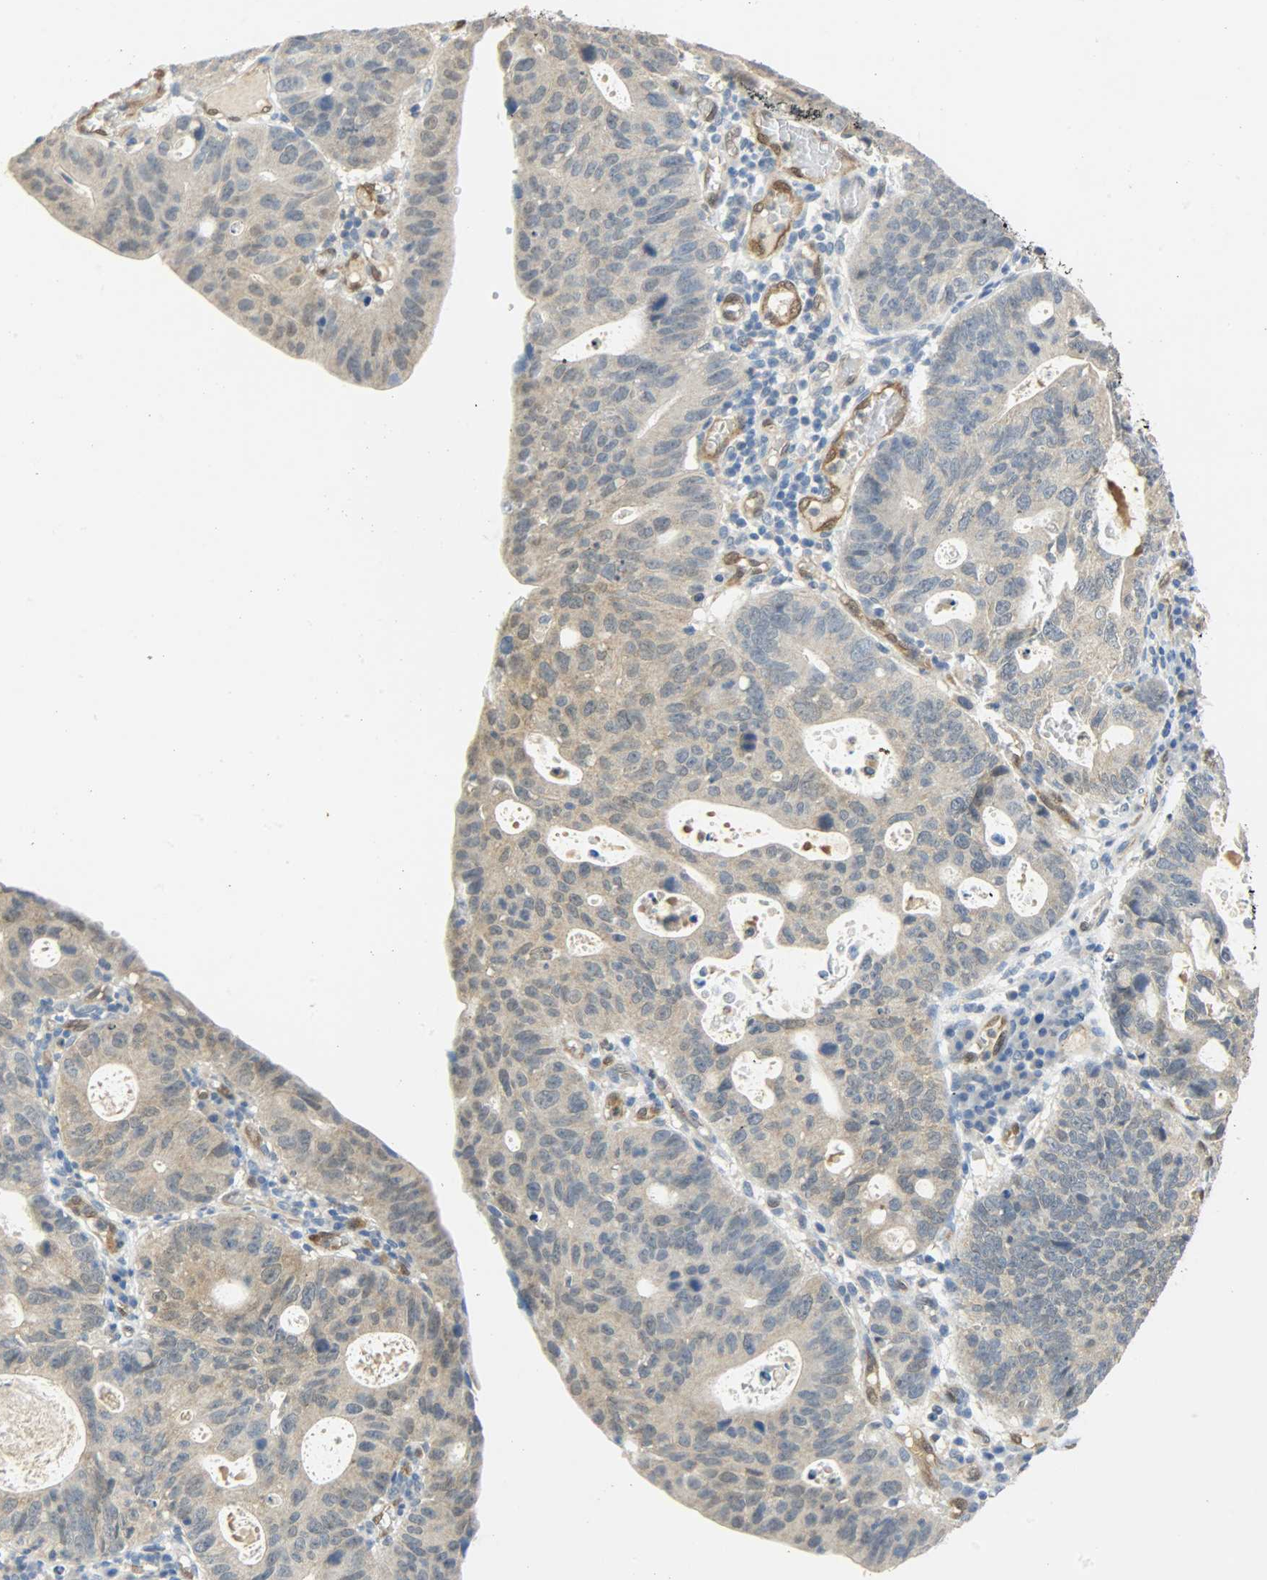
{"staining": {"intensity": "weak", "quantity": ">75%", "location": "cytoplasmic/membranous"}, "tissue": "stomach cancer", "cell_type": "Tumor cells", "image_type": "cancer", "snomed": [{"axis": "morphology", "description": "Adenocarcinoma, NOS"}, {"axis": "topography", "description": "Stomach"}], "caption": "IHC staining of stomach cancer, which demonstrates low levels of weak cytoplasmic/membranous staining in approximately >75% of tumor cells indicating weak cytoplasmic/membranous protein staining. The staining was performed using DAB (brown) for protein detection and nuclei were counterstained in hematoxylin (blue).", "gene": "FKBP1A", "patient": {"sex": "male", "age": 59}}